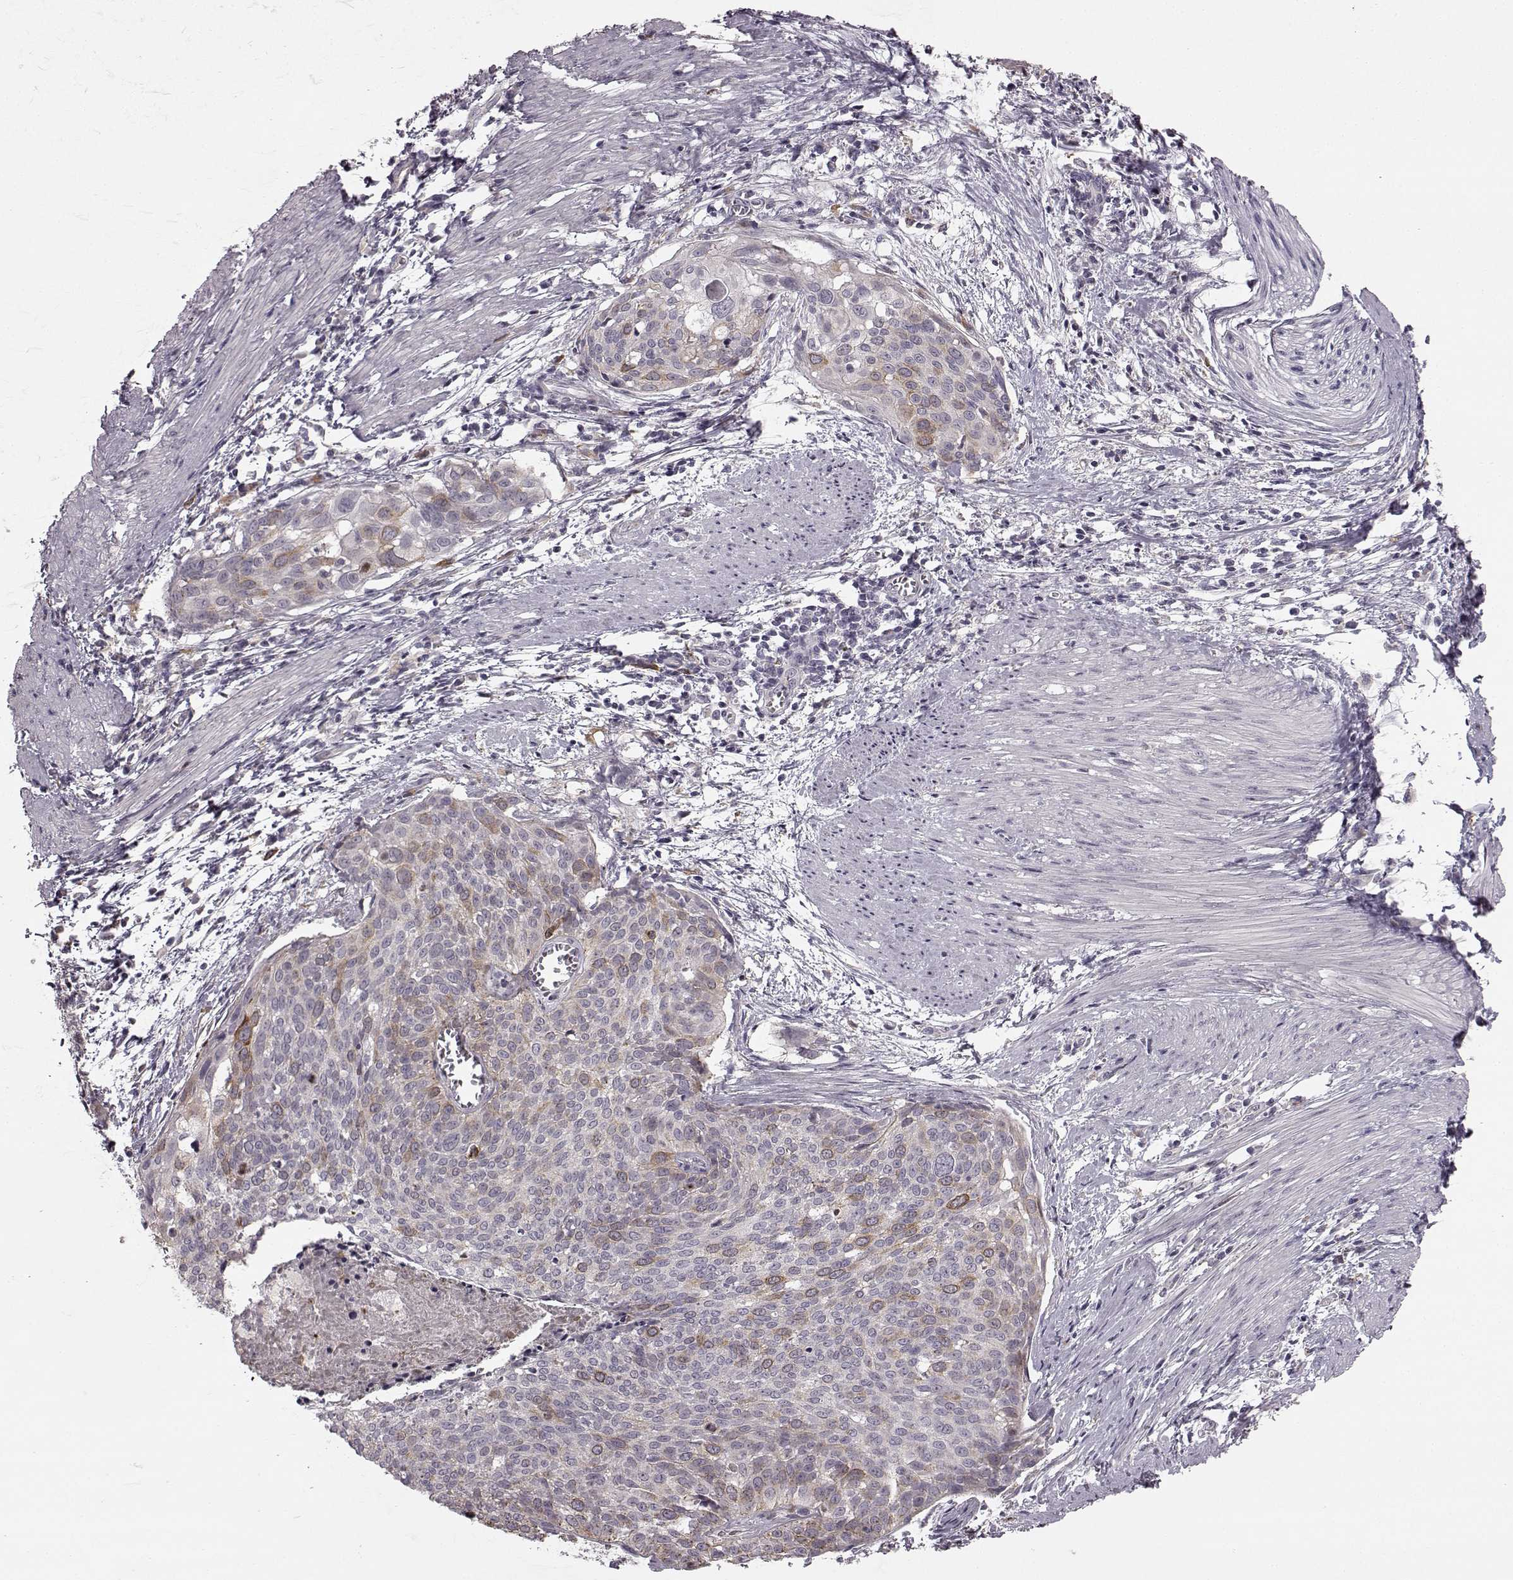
{"staining": {"intensity": "weak", "quantity": "25%-75%", "location": "cytoplasmic/membranous"}, "tissue": "cervical cancer", "cell_type": "Tumor cells", "image_type": "cancer", "snomed": [{"axis": "morphology", "description": "Squamous cell carcinoma, NOS"}, {"axis": "topography", "description": "Cervix"}], "caption": "Immunohistochemical staining of cervical cancer shows weak cytoplasmic/membranous protein staining in approximately 25%-75% of tumor cells. The staining was performed using DAB, with brown indicating positive protein expression. Nuclei are stained blue with hematoxylin.", "gene": "HMMR", "patient": {"sex": "female", "age": 39}}